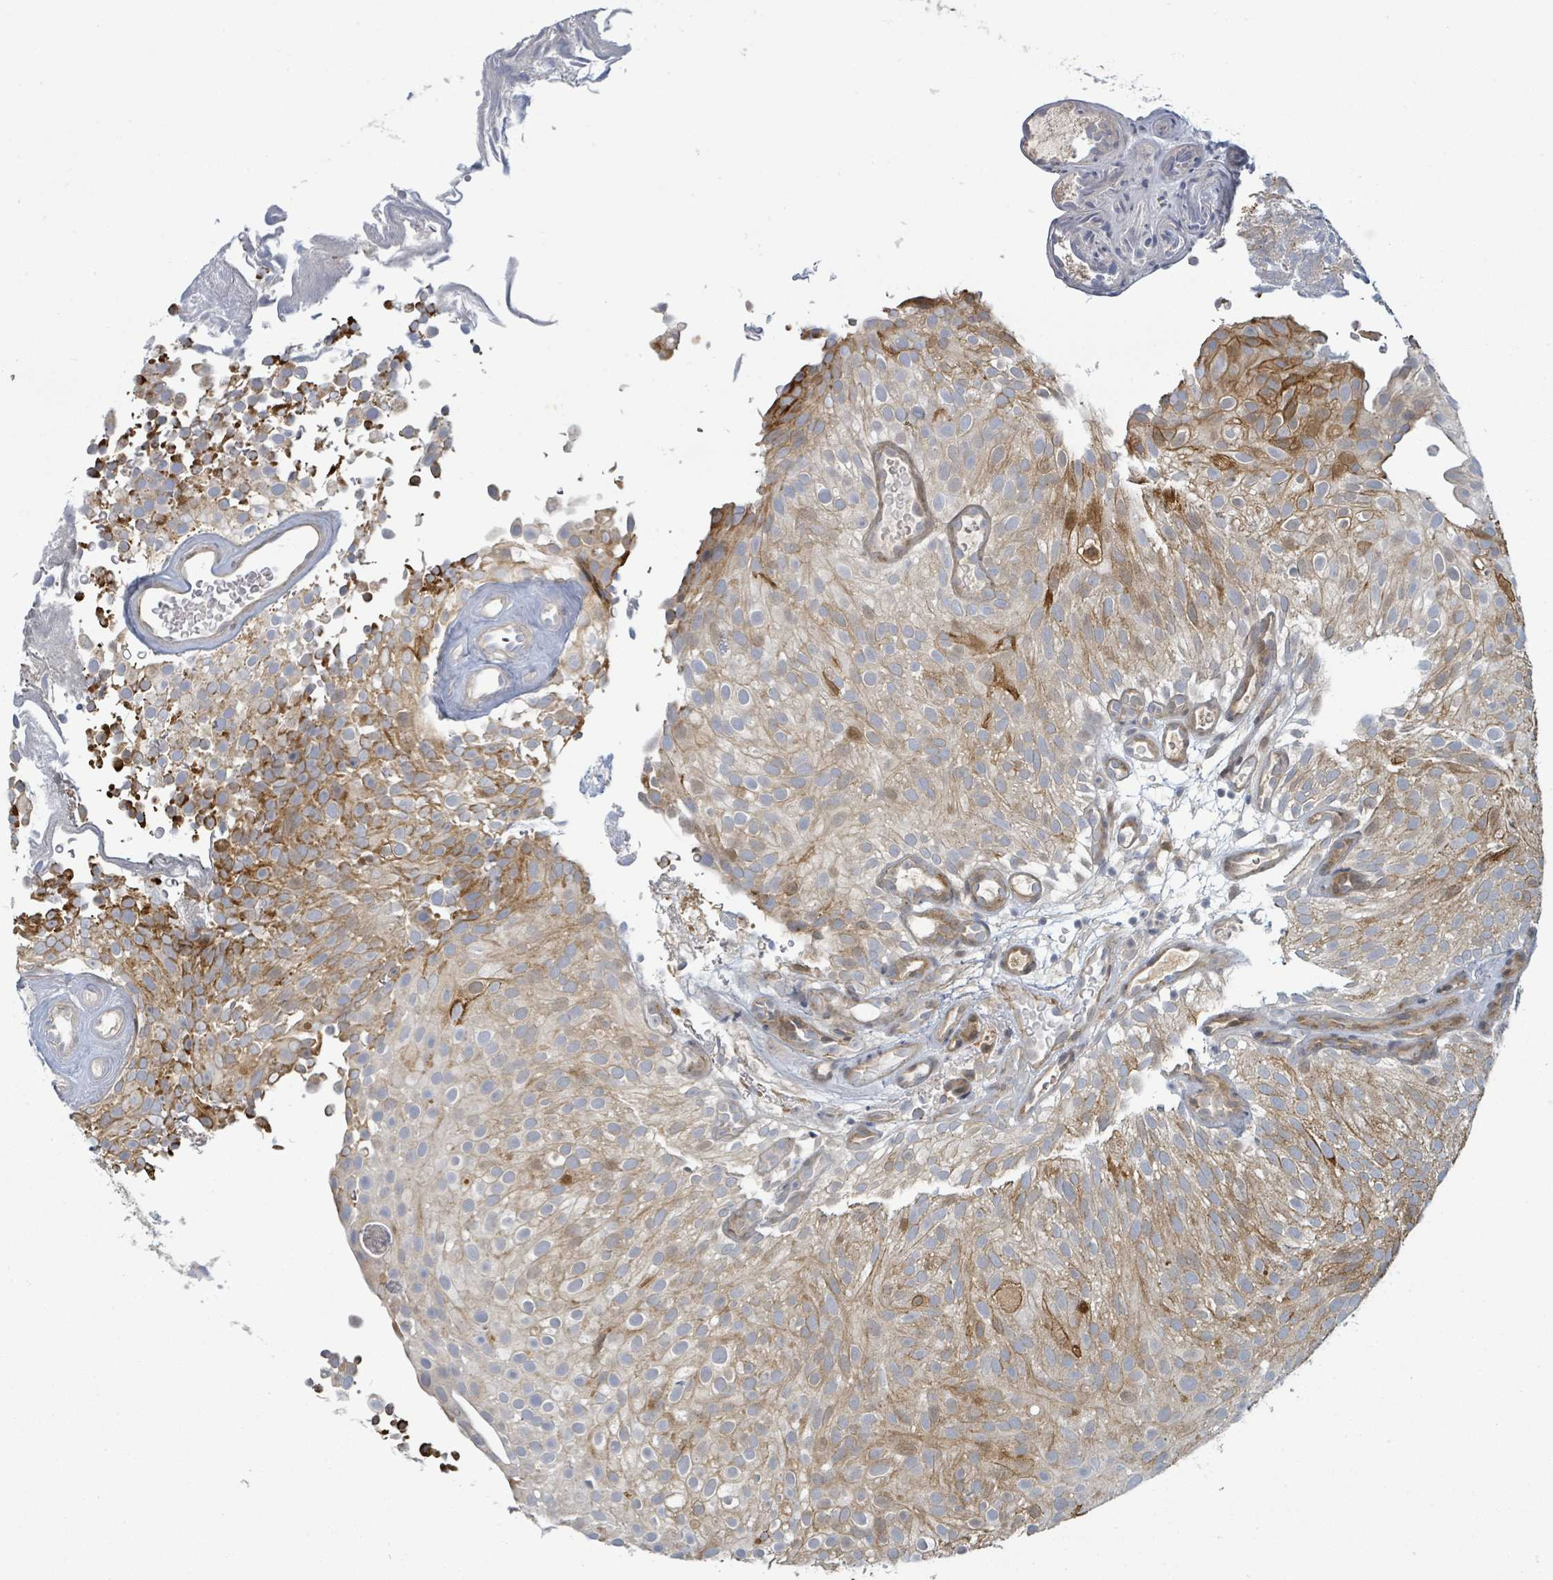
{"staining": {"intensity": "moderate", "quantity": "25%-75%", "location": "cytoplasmic/membranous"}, "tissue": "urothelial cancer", "cell_type": "Tumor cells", "image_type": "cancer", "snomed": [{"axis": "morphology", "description": "Urothelial carcinoma, Low grade"}, {"axis": "topography", "description": "Urinary bladder"}], "caption": "Brown immunohistochemical staining in urothelial cancer demonstrates moderate cytoplasmic/membranous expression in approximately 25%-75% of tumor cells. (Brightfield microscopy of DAB IHC at high magnification).", "gene": "COL5A3", "patient": {"sex": "male", "age": 78}}